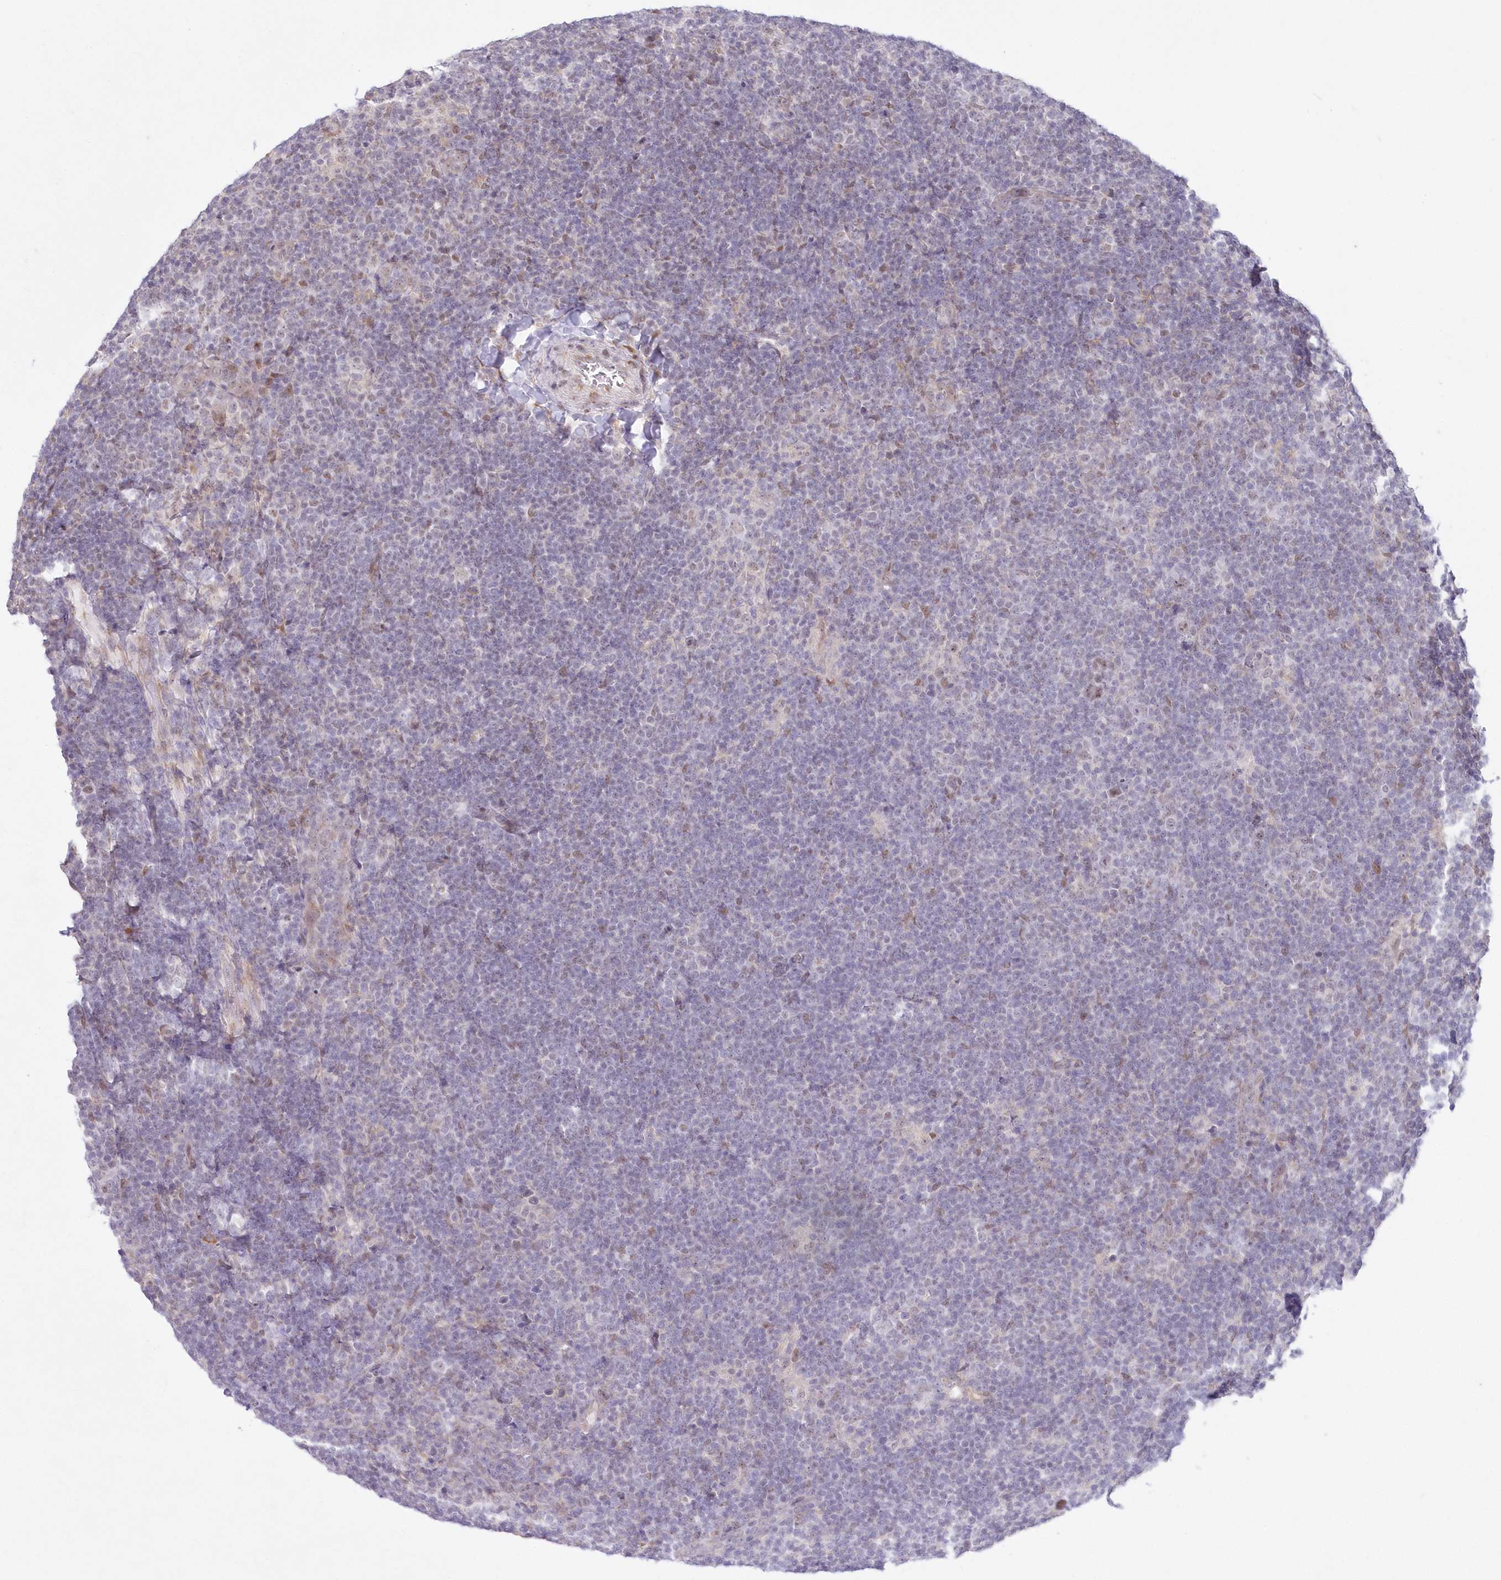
{"staining": {"intensity": "weak", "quantity": "25%-75%", "location": "nuclear"}, "tissue": "lymphoma", "cell_type": "Tumor cells", "image_type": "cancer", "snomed": [{"axis": "morphology", "description": "Hodgkin's disease, NOS"}, {"axis": "topography", "description": "Lymph node"}], "caption": "Immunohistochemistry (DAB) staining of Hodgkin's disease exhibits weak nuclear protein expression in approximately 25%-75% of tumor cells.", "gene": "LDB1", "patient": {"sex": "female", "age": 57}}